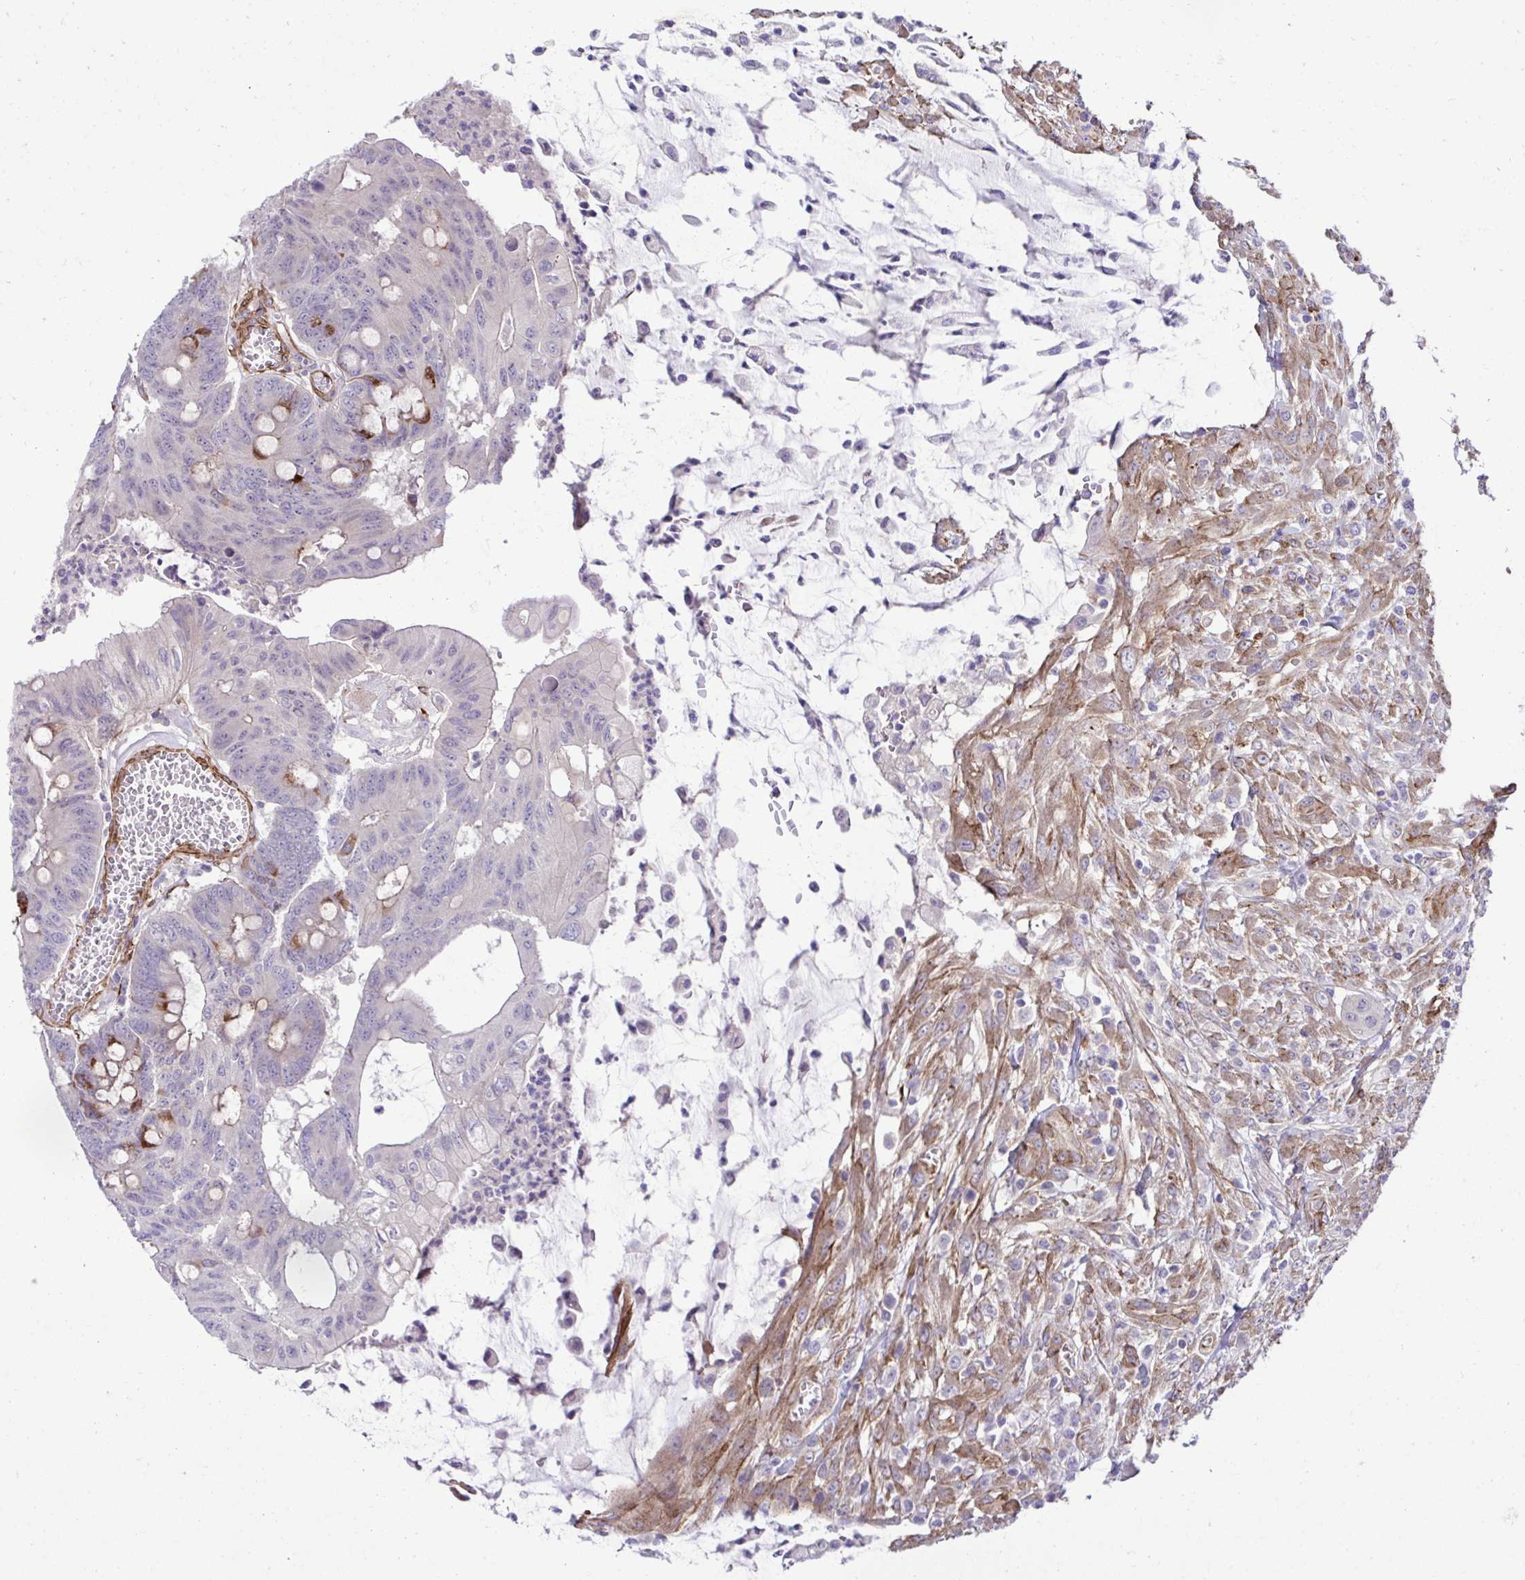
{"staining": {"intensity": "moderate", "quantity": "<25%", "location": "cytoplasmic/membranous"}, "tissue": "colorectal cancer", "cell_type": "Tumor cells", "image_type": "cancer", "snomed": [{"axis": "morphology", "description": "Adenocarcinoma, NOS"}, {"axis": "topography", "description": "Colon"}], "caption": "Adenocarcinoma (colorectal) was stained to show a protein in brown. There is low levels of moderate cytoplasmic/membranous expression in approximately <25% of tumor cells. (DAB (3,3'-diaminobenzidine) IHC, brown staining for protein, blue staining for nuclei).", "gene": "TRIM52", "patient": {"sex": "male", "age": 65}}